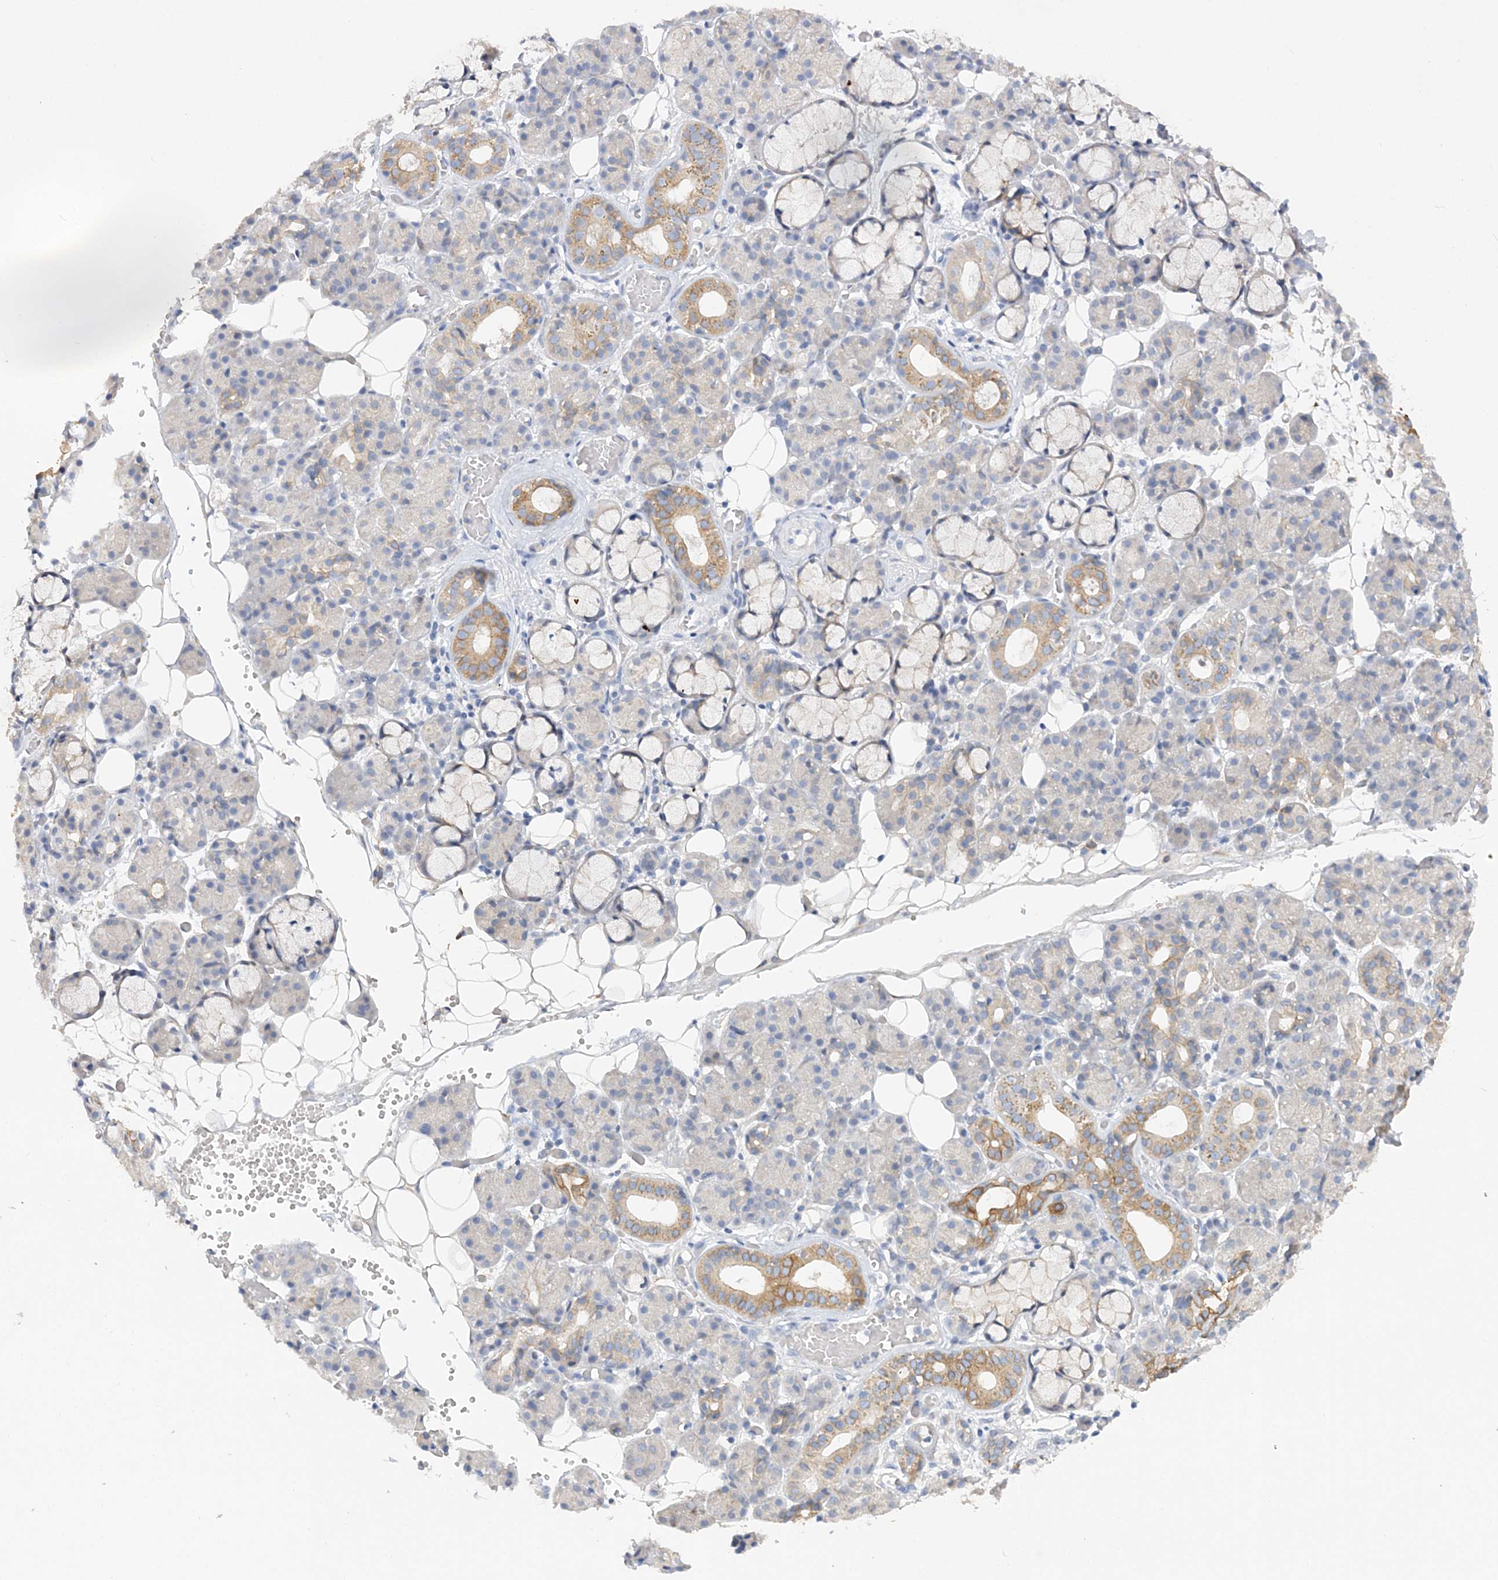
{"staining": {"intensity": "moderate", "quantity": "<25%", "location": "cytoplasmic/membranous"}, "tissue": "salivary gland", "cell_type": "Glandular cells", "image_type": "normal", "snomed": [{"axis": "morphology", "description": "Normal tissue, NOS"}, {"axis": "topography", "description": "Salivary gland"}], "caption": "Protein staining demonstrates moderate cytoplasmic/membranous staining in approximately <25% of glandular cells in normal salivary gland.", "gene": "RPEL1", "patient": {"sex": "male", "age": 63}}